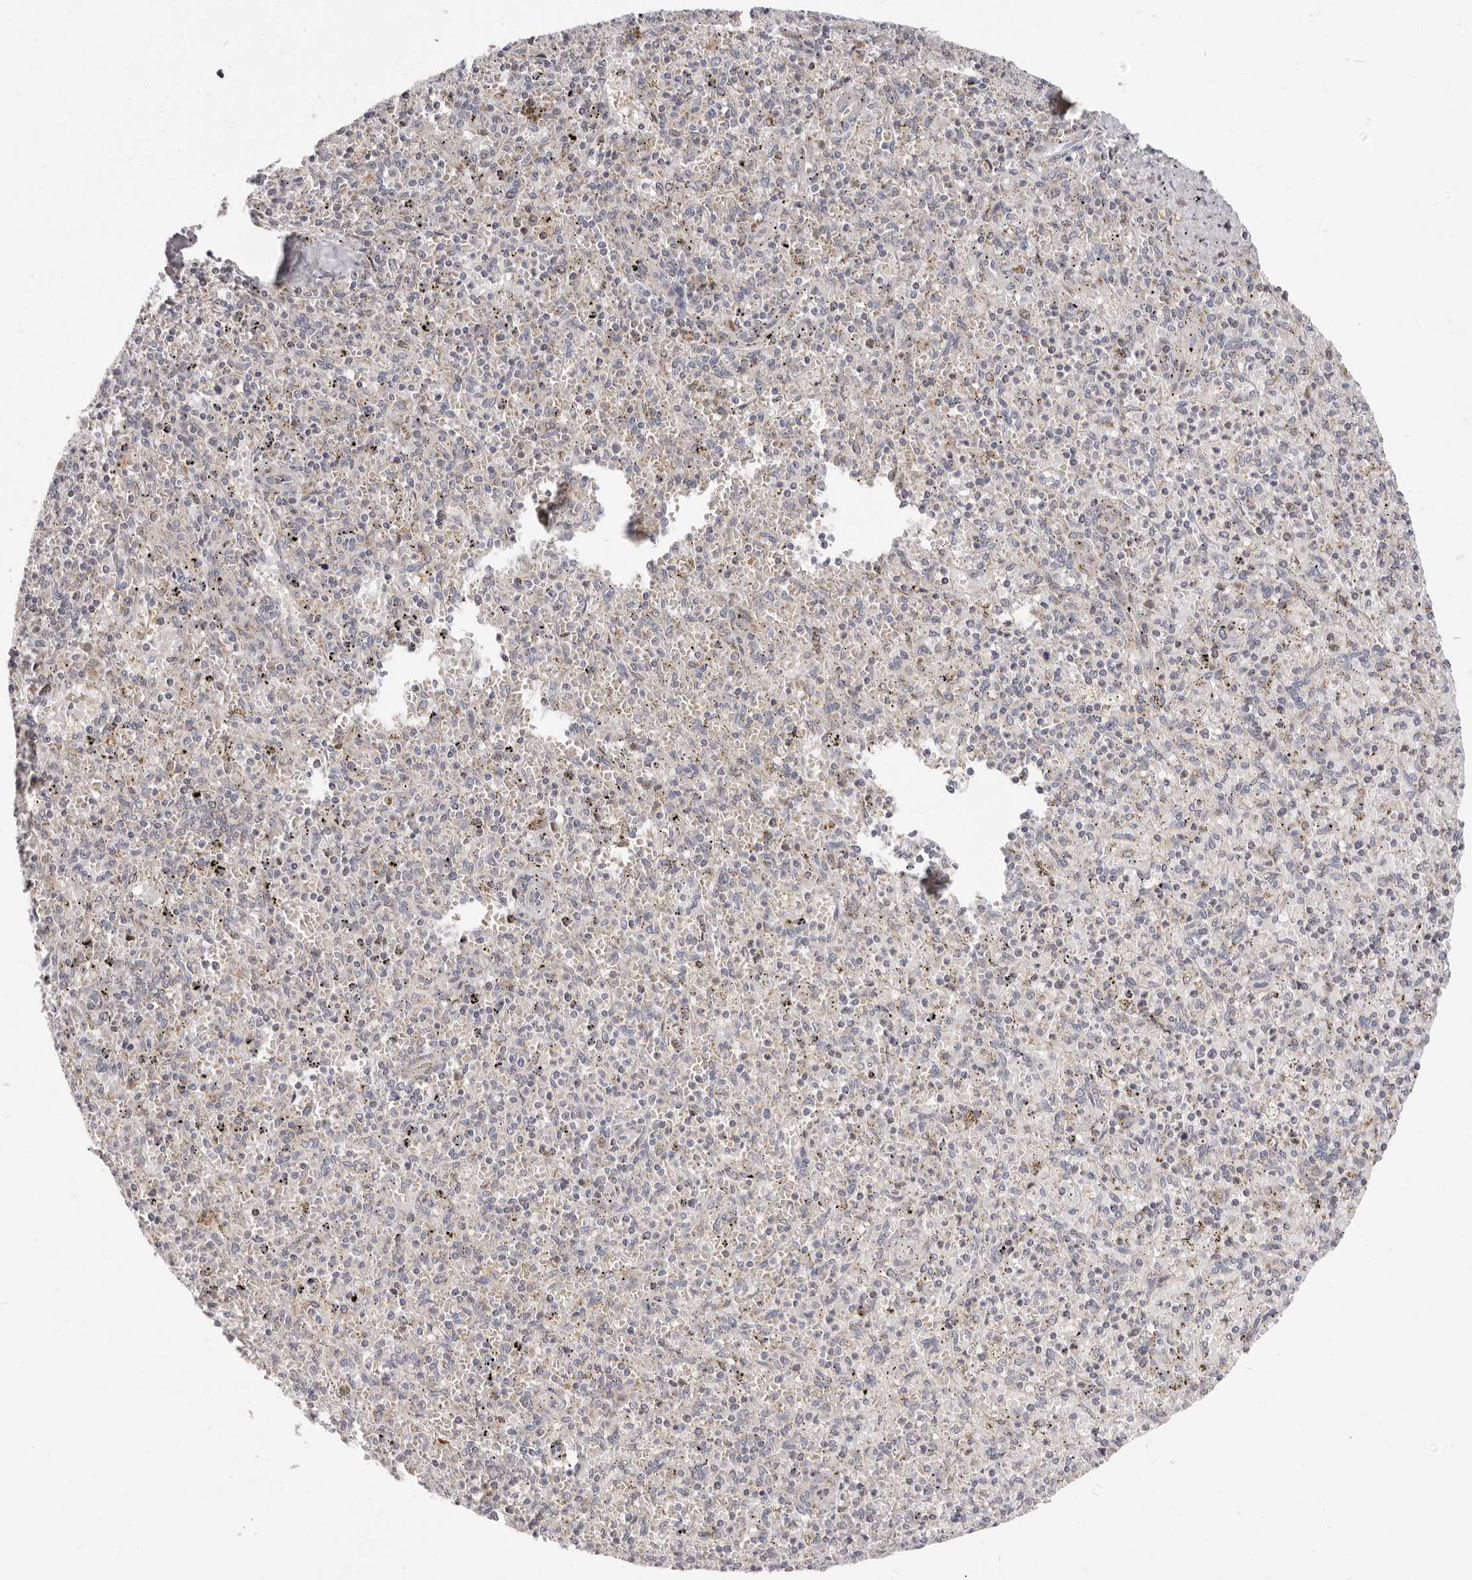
{"staining": {"intensity": "weak", "quantity": "<25%", "location": "cytoplasmic/membranous"}, "tissue": "spleen", "cell_type": "Cells in red pulp", "image_type": "normal", "snomed": [{"axis": "morphology", "description": "Normal tissue, NOS"}, {"axis": "topography", "description": "Spleen"}], "caption": "Cells in red pulp show no significant expression in unremarkable spleen.", "gene": "TOR3A", "patient": {"sex": "male", "age": 72}}